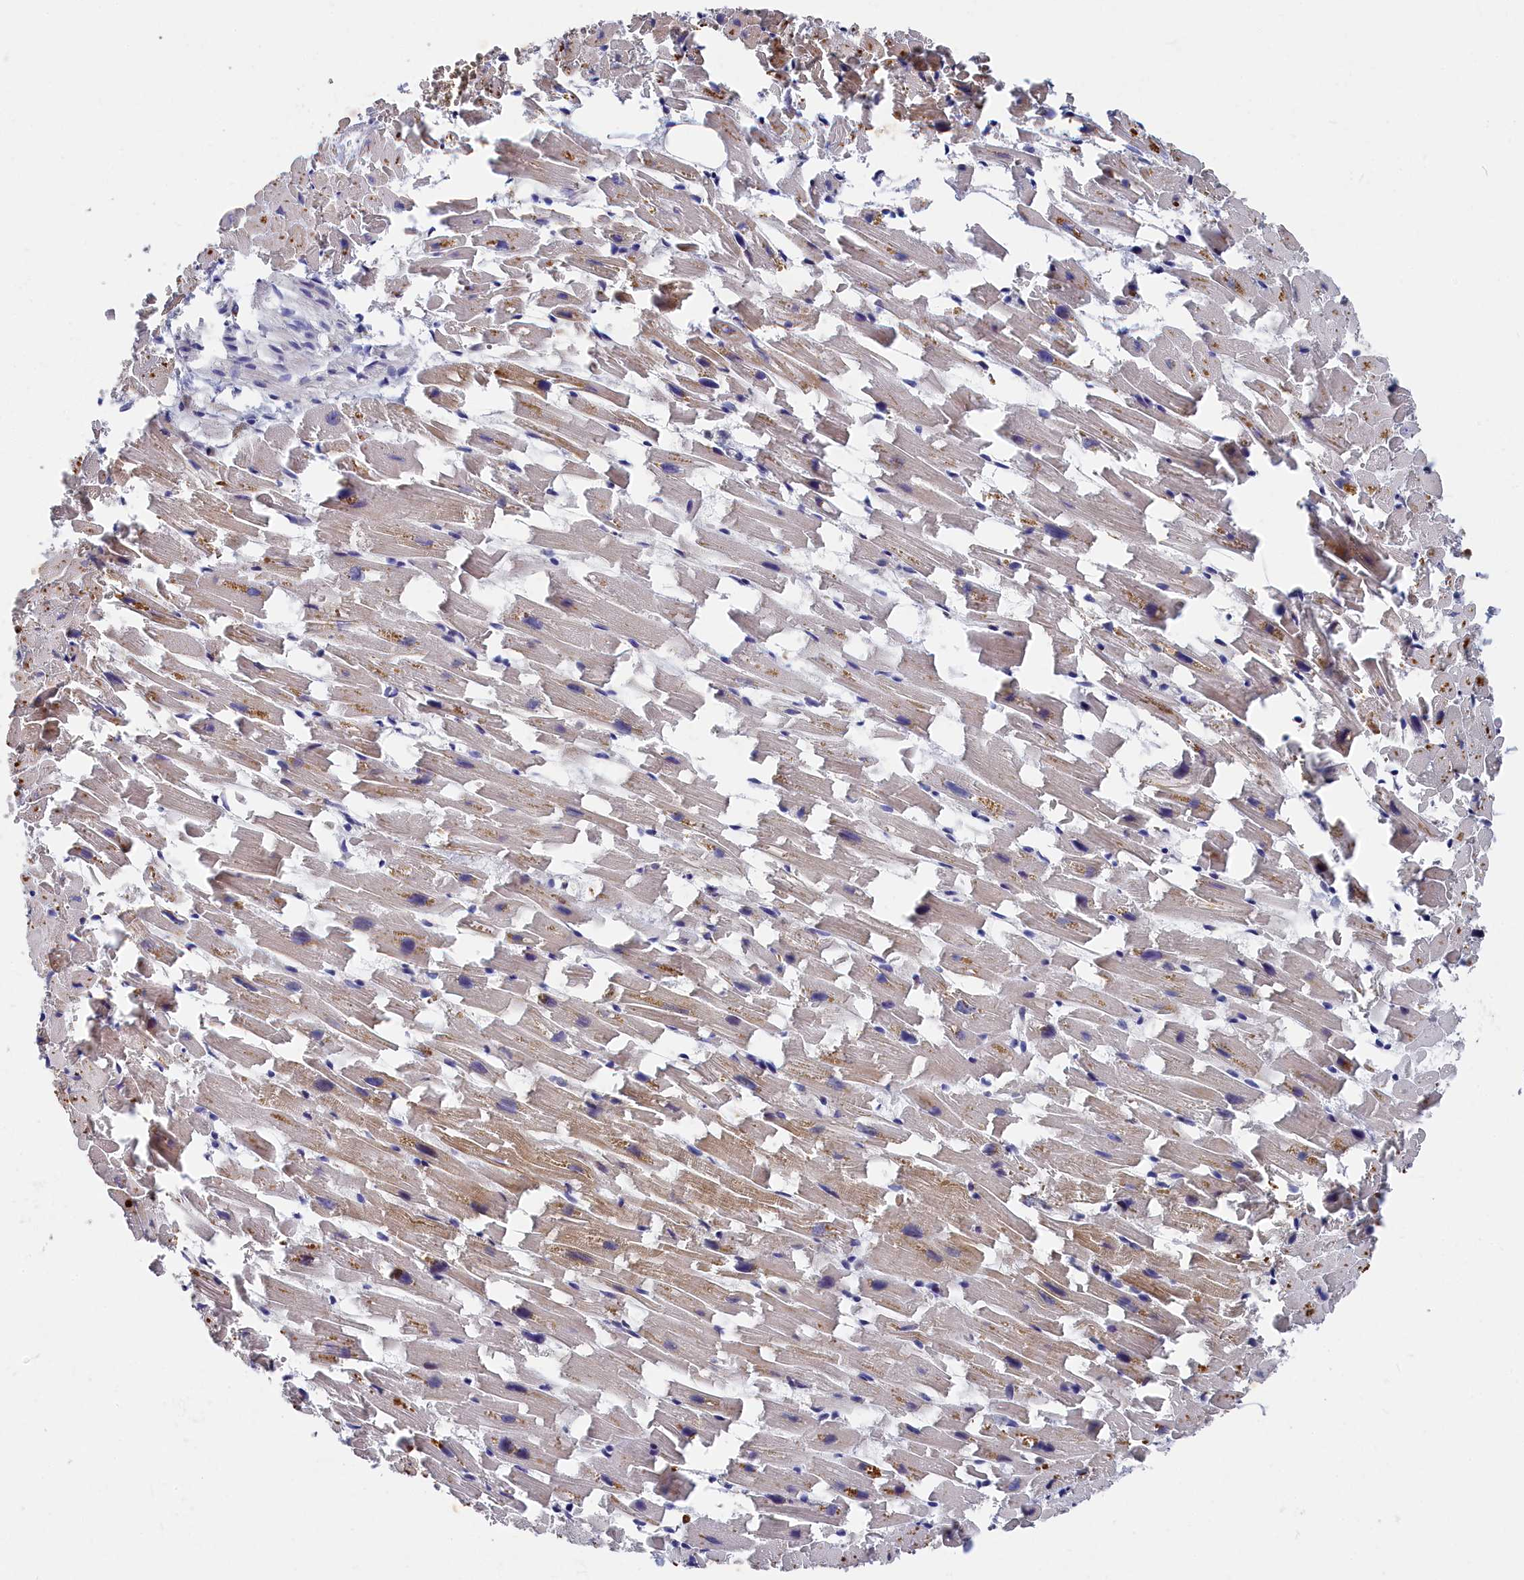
{"staining": {"intensity": "weak", "quantity": "25%-75%", "location": "cytoplasmic/membranous"}, "tissue": "heart muscle", "cell_type": "Cardiomyocytes", "image_type": "normal", "snomed": [{"axis": "morphology", "description": "Normal tissue, NOS"}, {"axis": "topography", "description": "Heart"}], "caption": "Human heart muscle stained with a brown dye demonstrates weak cytoplasmic/membranous positive expression in approximately 25%-75% of cardiomyocytes.", "gene": "CYB5D2", "patient": {"sex": "female", "age": 64}}